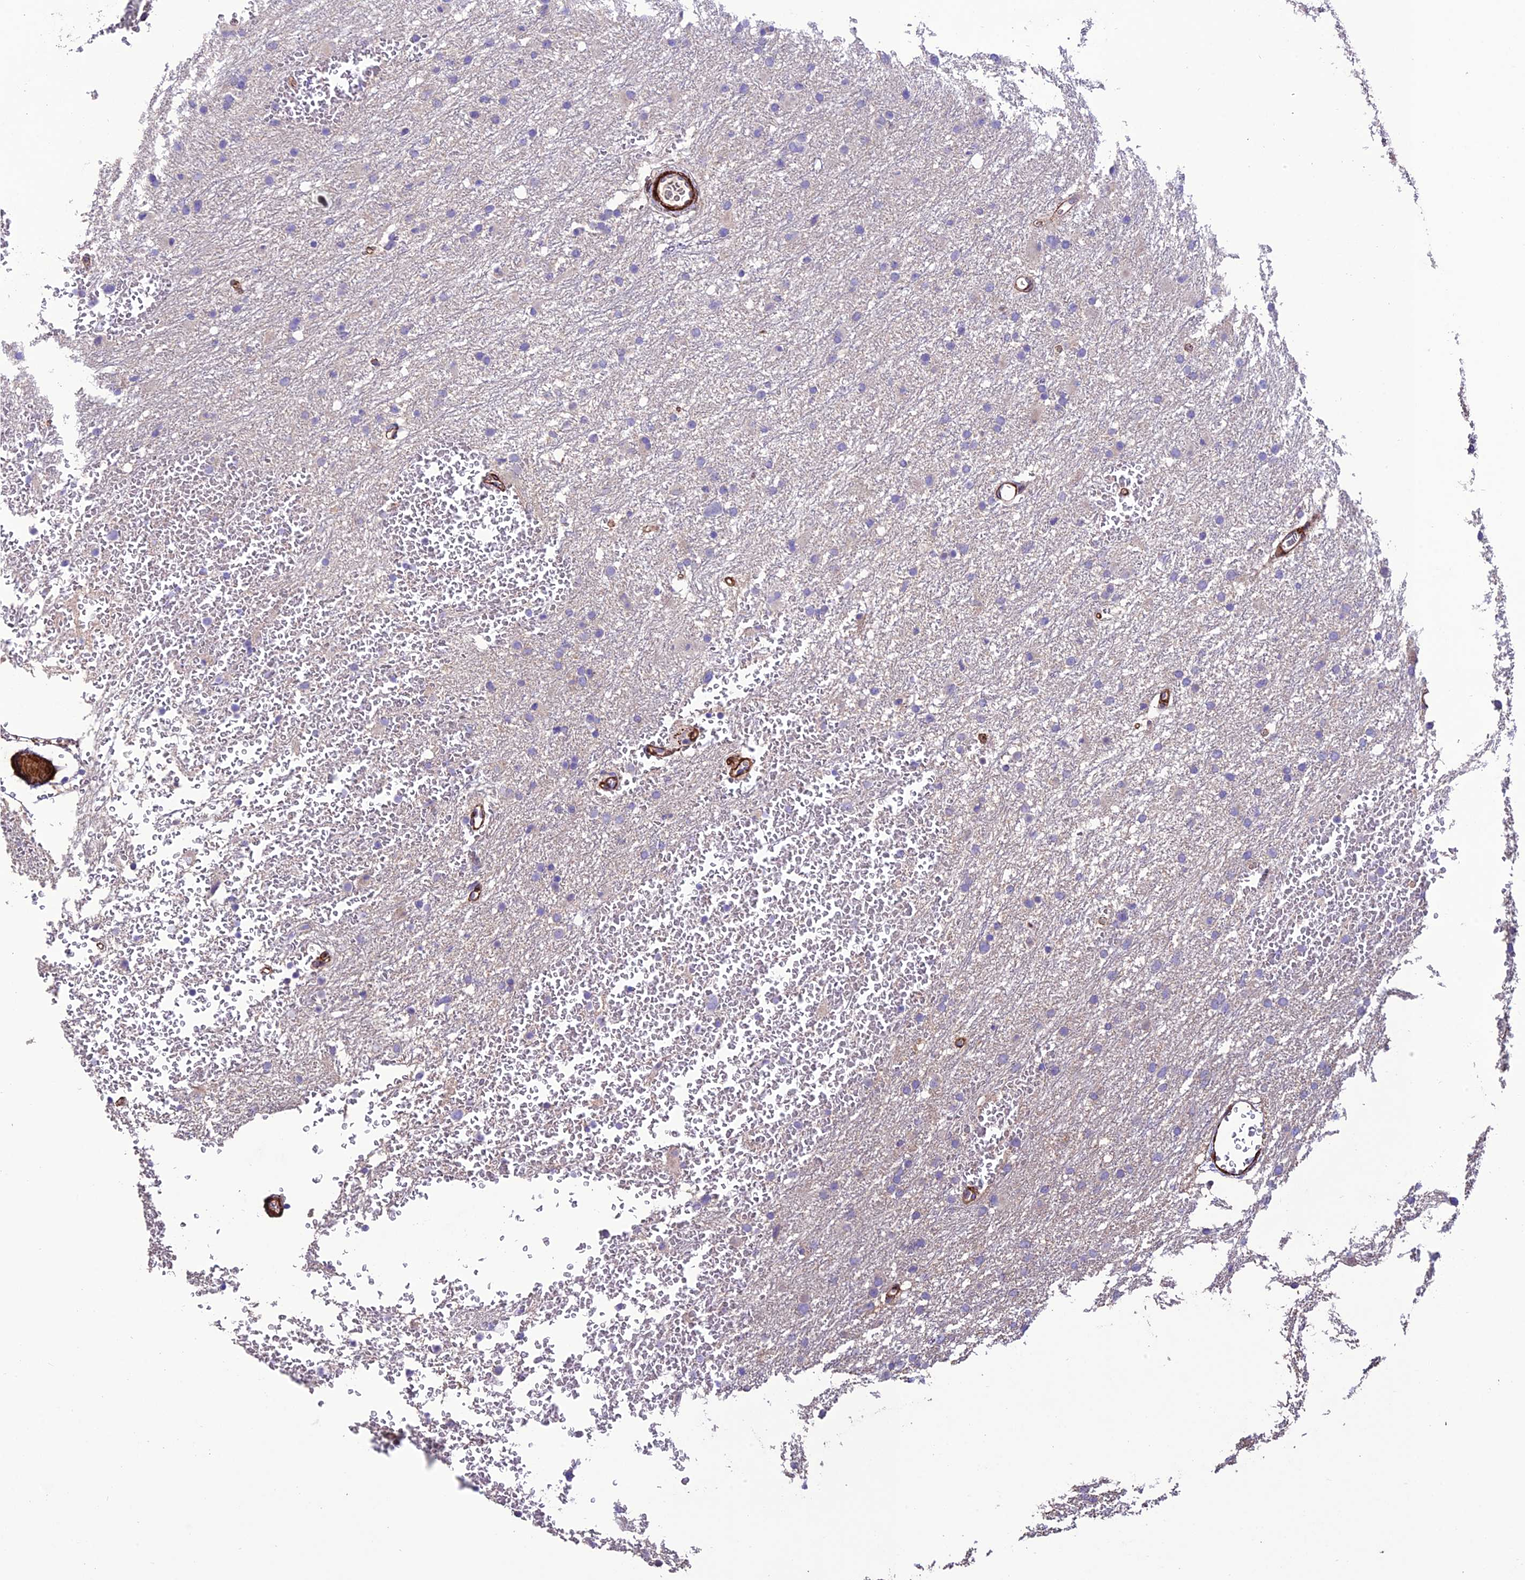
{"staining": {"intensity": "negative", "quantity": "none", "location": "none"}, "tissue": "glioma", "cell_type": "Tumor cells", "image_type": "cancer", "snomed": [{"axis": "morphology", "description": "Glioma, malignant, High grade"}, {"axis": "topography", "description": "Cerebral cortex"}], "caption": "Immunohistochemical staining of human malignant high-grade glioma exhibits no significant expression in tumor cells.", "gene": "REX1BD", "patient": {"sex": "female", "age": 36}}